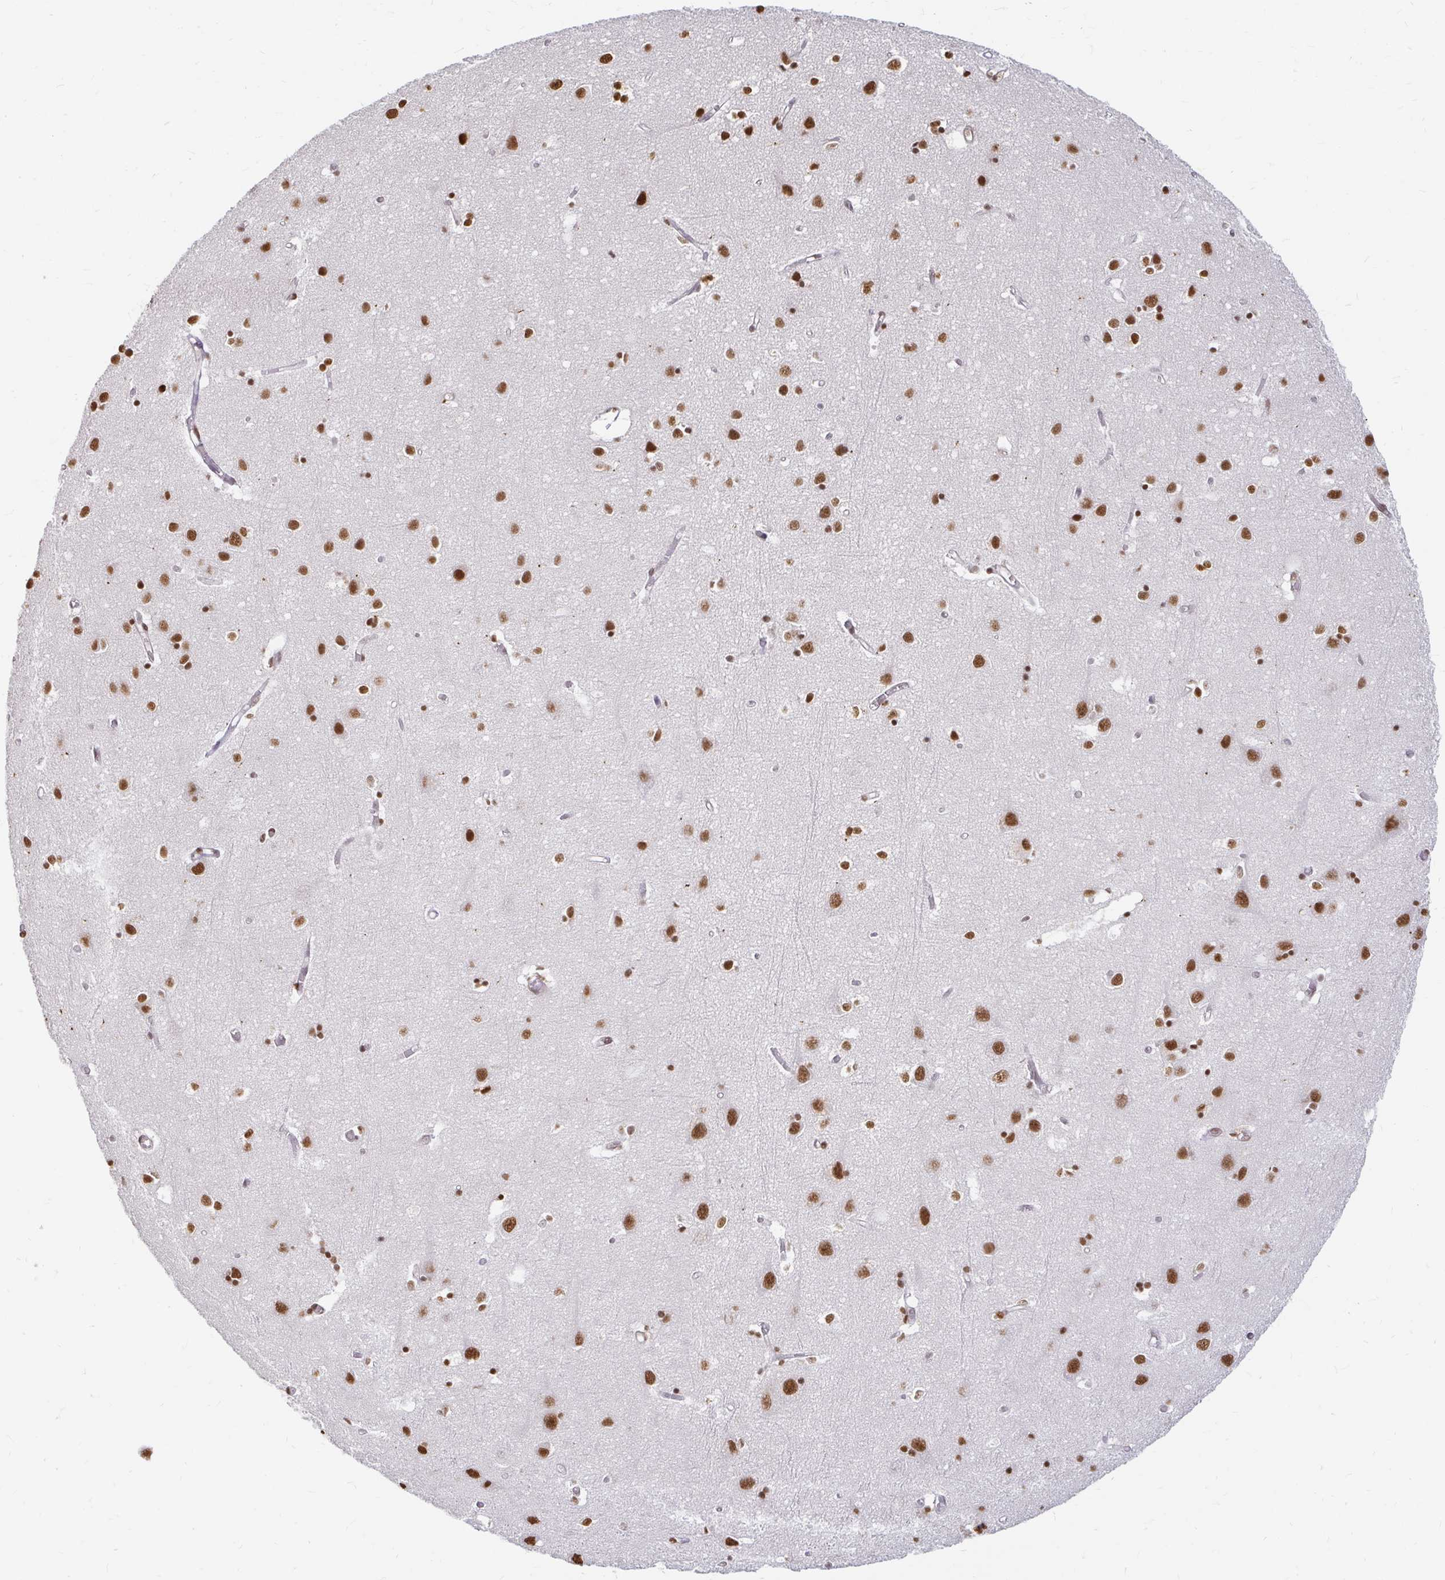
{"staining": {"intensity": "negative", "quantity": "none", "location": "none"}, "tissue": "cerebral cortex", "cell_type": "Endothelial cells", "image_type": "normal", "snomed": [{"axis": "morphology", "description": "Normal tissue, NOS"}, {"axis": "topography", "description": "Cerebral cortex"}], "caption": "This photomicrograph is of unremarkable cerebral cortex stained with immunohistochemistry (IHC) to label a protein in brown with the nuclei are counter-stained blue. There is no expression in endothelial cells.", "gene": "HNRNPU", "patient": {"sex": "male", "age": 70}}